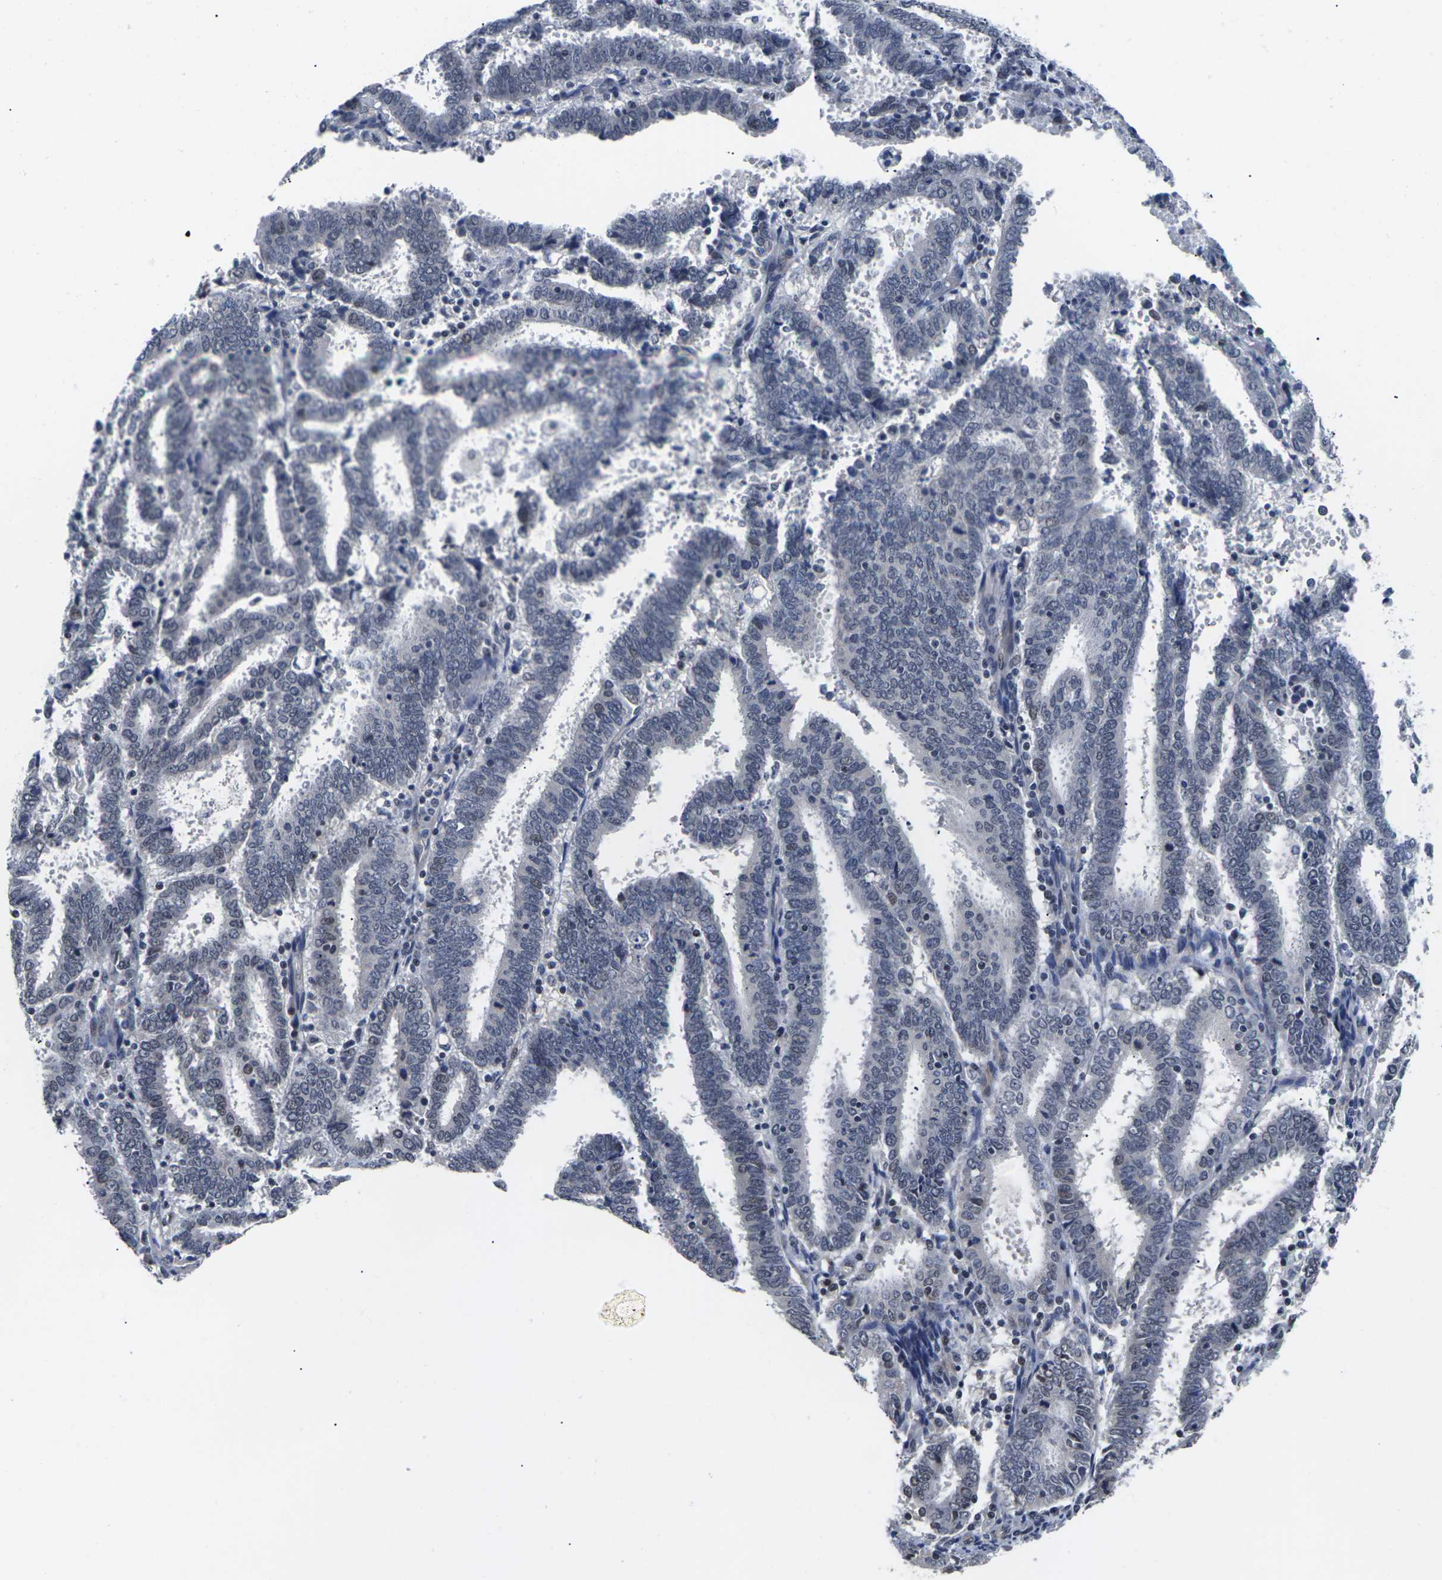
{"staining": {"intensity": "weak", "quantity": "<25%", "location": "cytoplasmic/membranous"}, "tissue": "endometrial cancer", "cell_type": "Tumor cells", "image_type": "cancer", "snomed": [{"axis": "morphology", "description": "Adenocarcinoma, NOS"}, {"axis": "topography", "description": "Uterus"}], "caption": "Protein analysis of adenocarcinoma (endometrial) reveals no significant staining in tumor cells.", "gene": "ST6GAL2", "patient": {"sex": "female", "age": 83}}